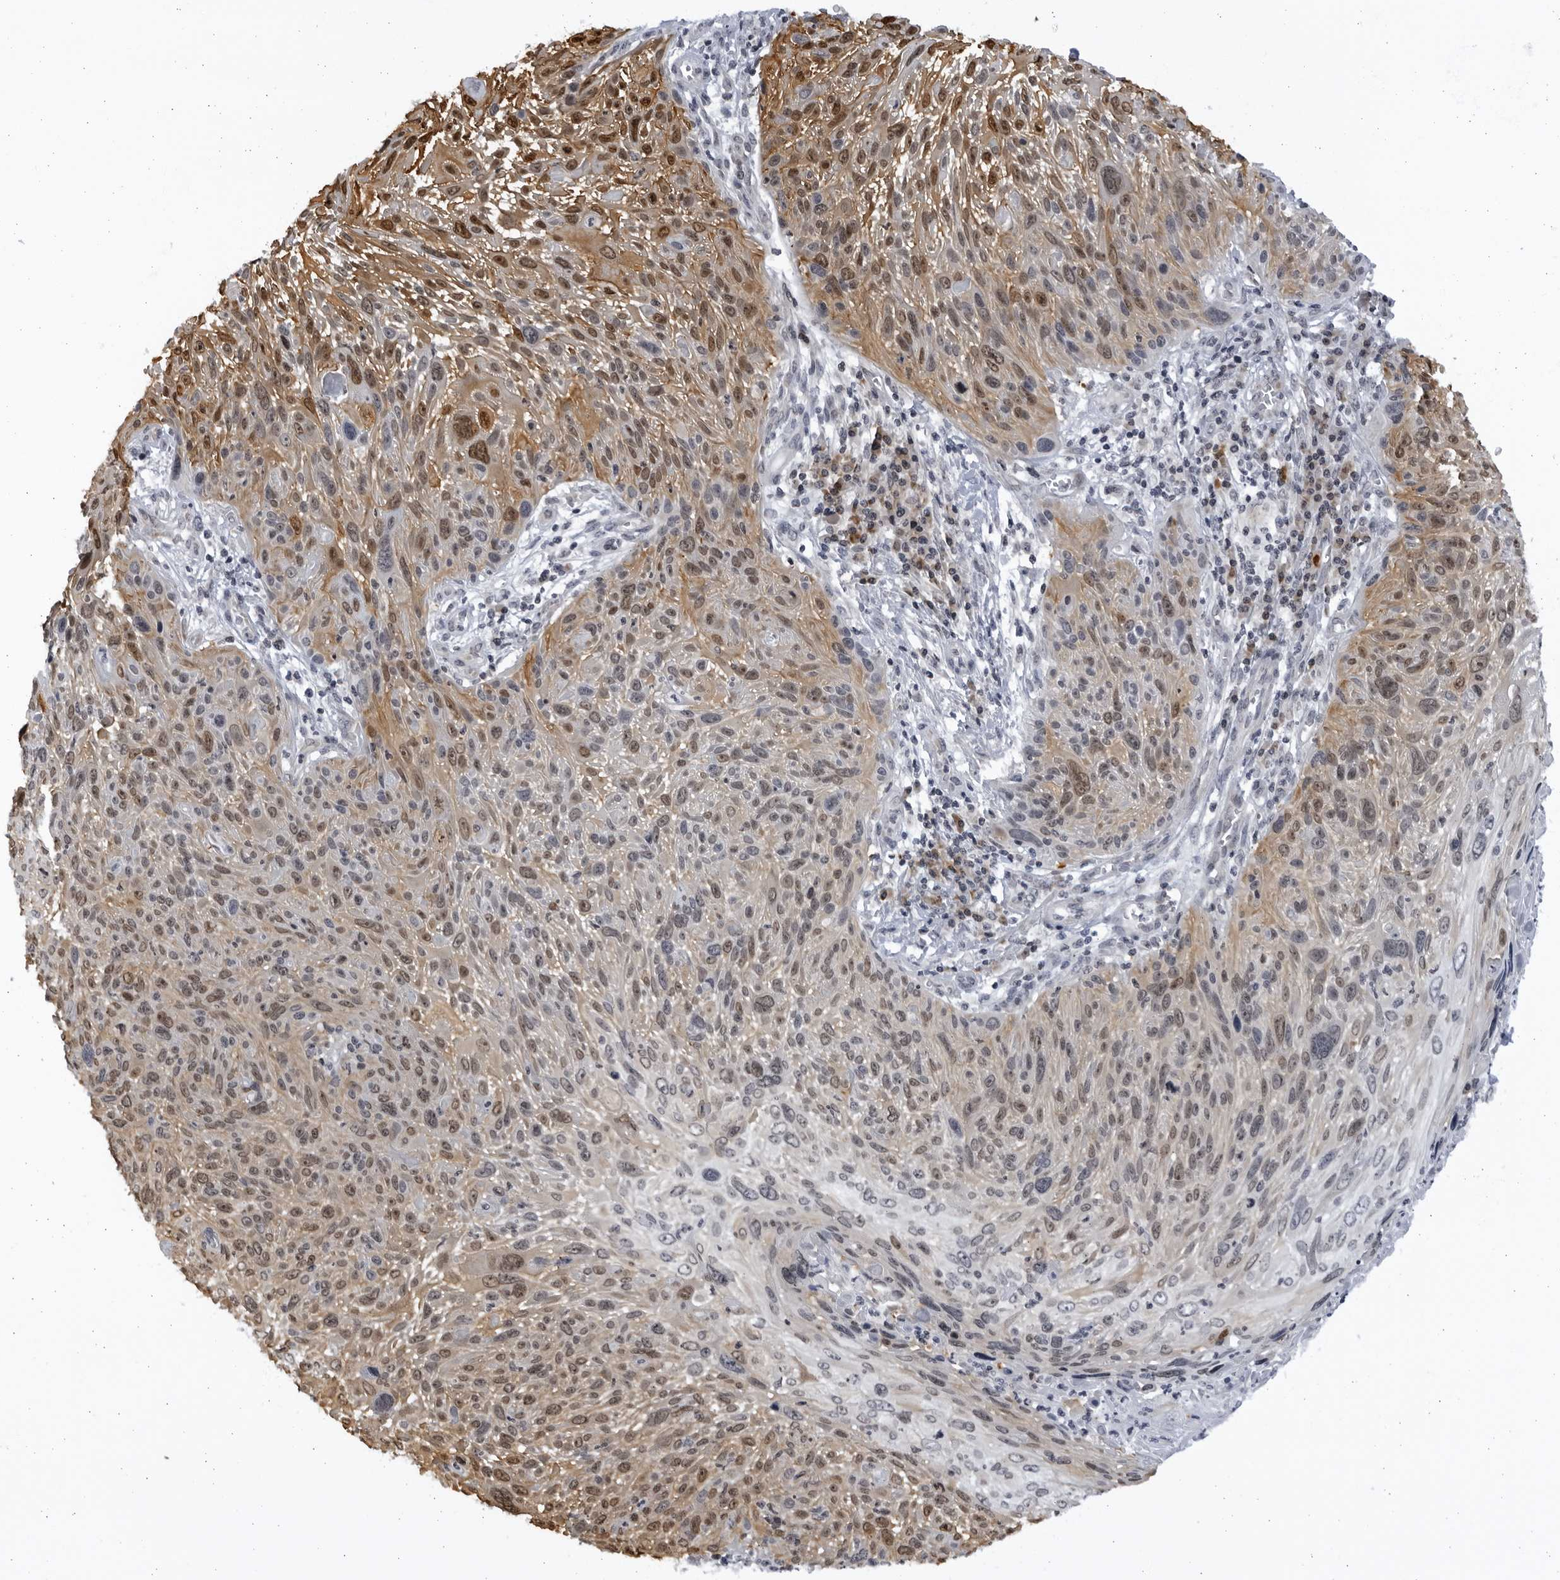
{"staining": {"intensity": "moderate", "quantity": ">75%", "location": "cytoplasmic/membranous,nuclear"}, "tissue": "cervical cancer", "cell_type": "Tumor cells", "image_type": "cancer", "snomed": [{"axis": "morphology", "description": "Squamous cell carcinoma, NOS"}, {"axis": "topography", "description": "Cervix"}], "caption": "An image of human cervical cancer (squamous cell carcinoma) stained for a protein exhibits moderate cytoplasmic/membranous and nuclear brown staining in tumor cells.", "gene": "SLC25A22", "patient": {"sex": "female", "age": 51}}